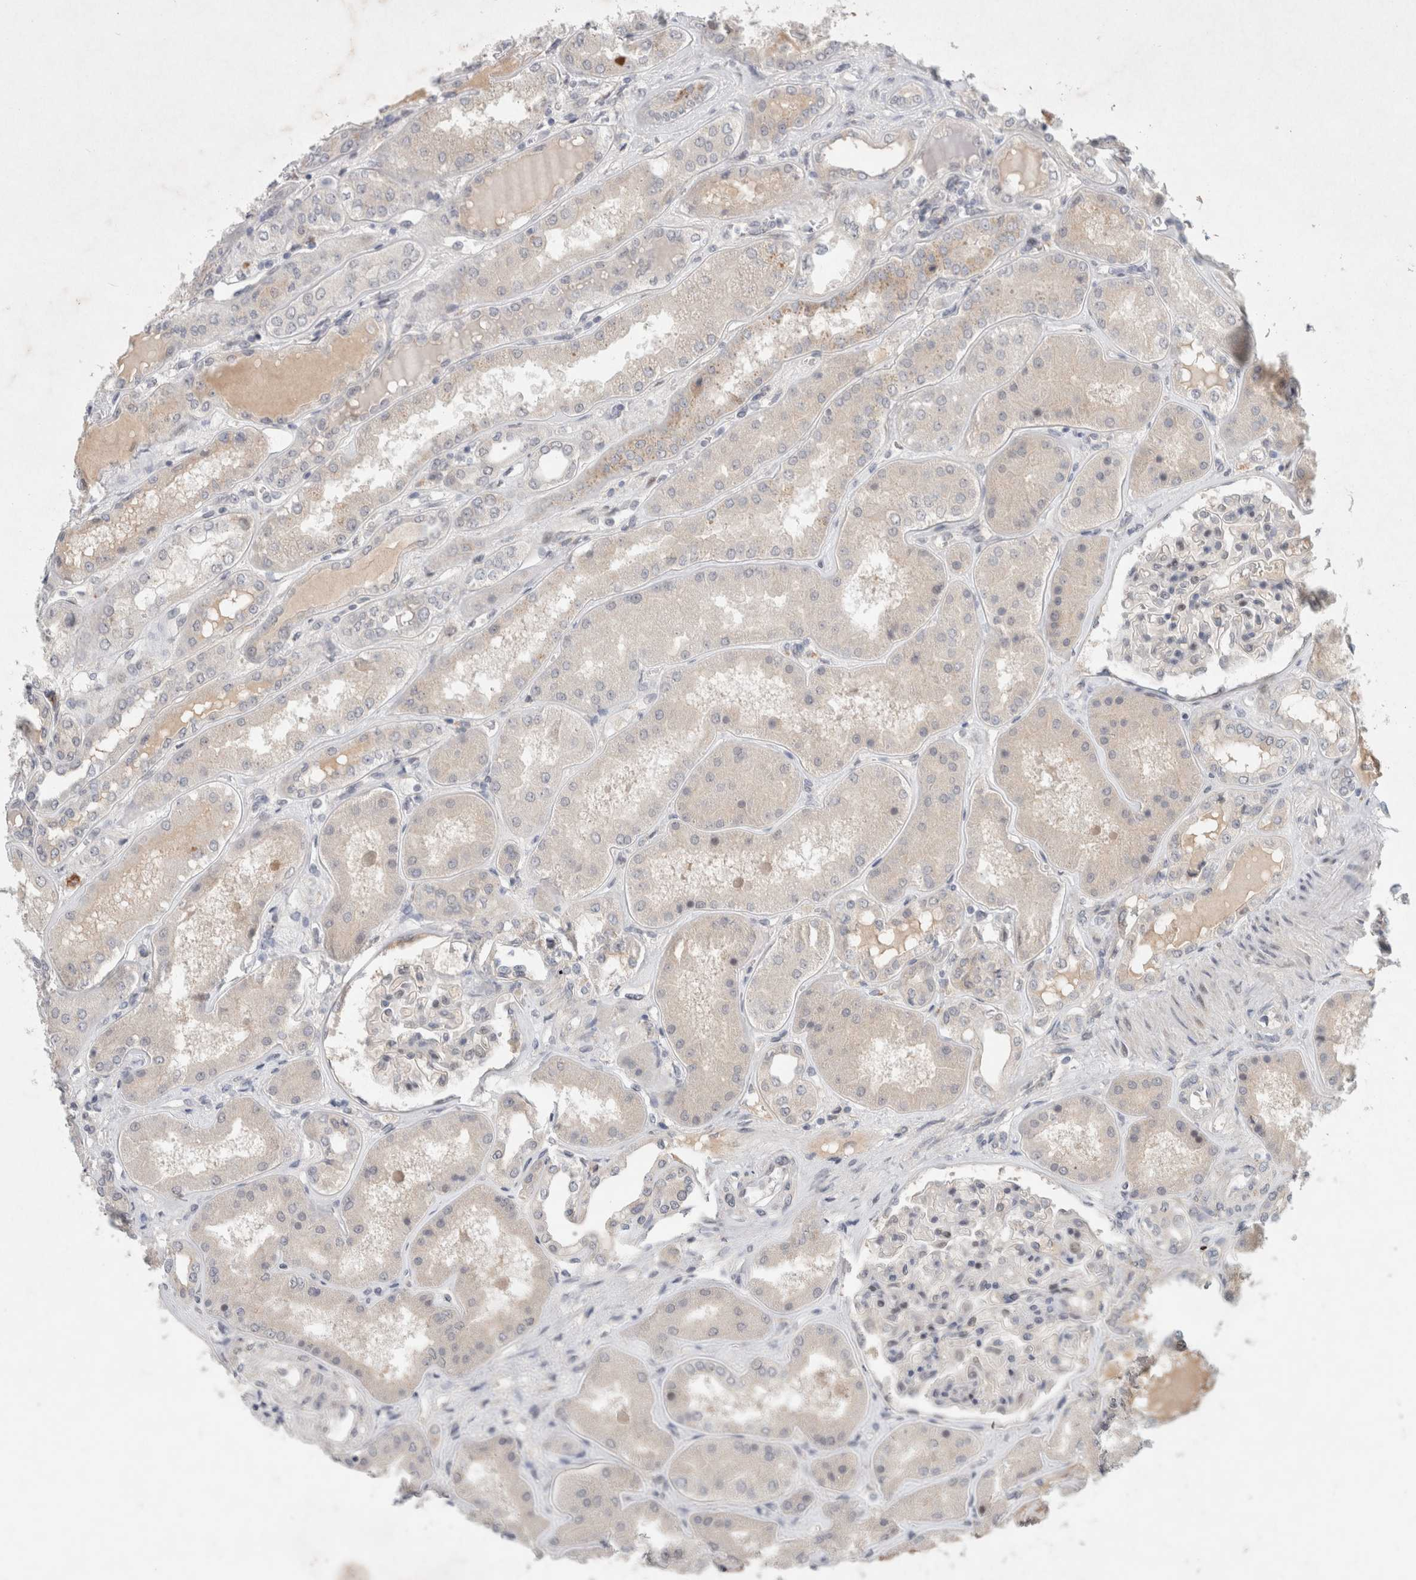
{"staining": {"intensity": "weak", "quantity": "25%-75%", "location": "nuclear"}, "tissue": "kidney", "cell_type": "Cells in glomeruli", "image_type": "normal", "snomed": [{"axis": "morphology", "description": "Normal tissue, NOS"}, {"axis": "topography", "description": "Kidney"}], "caption": "An IHC histopathology image of benign tissue is shown. Protein staining in brown highlights weak nuclear positivity in kidney within cells in glomeruli.", "gene": "RASAL2", "patient": {"sex": "female", "age": 56}}